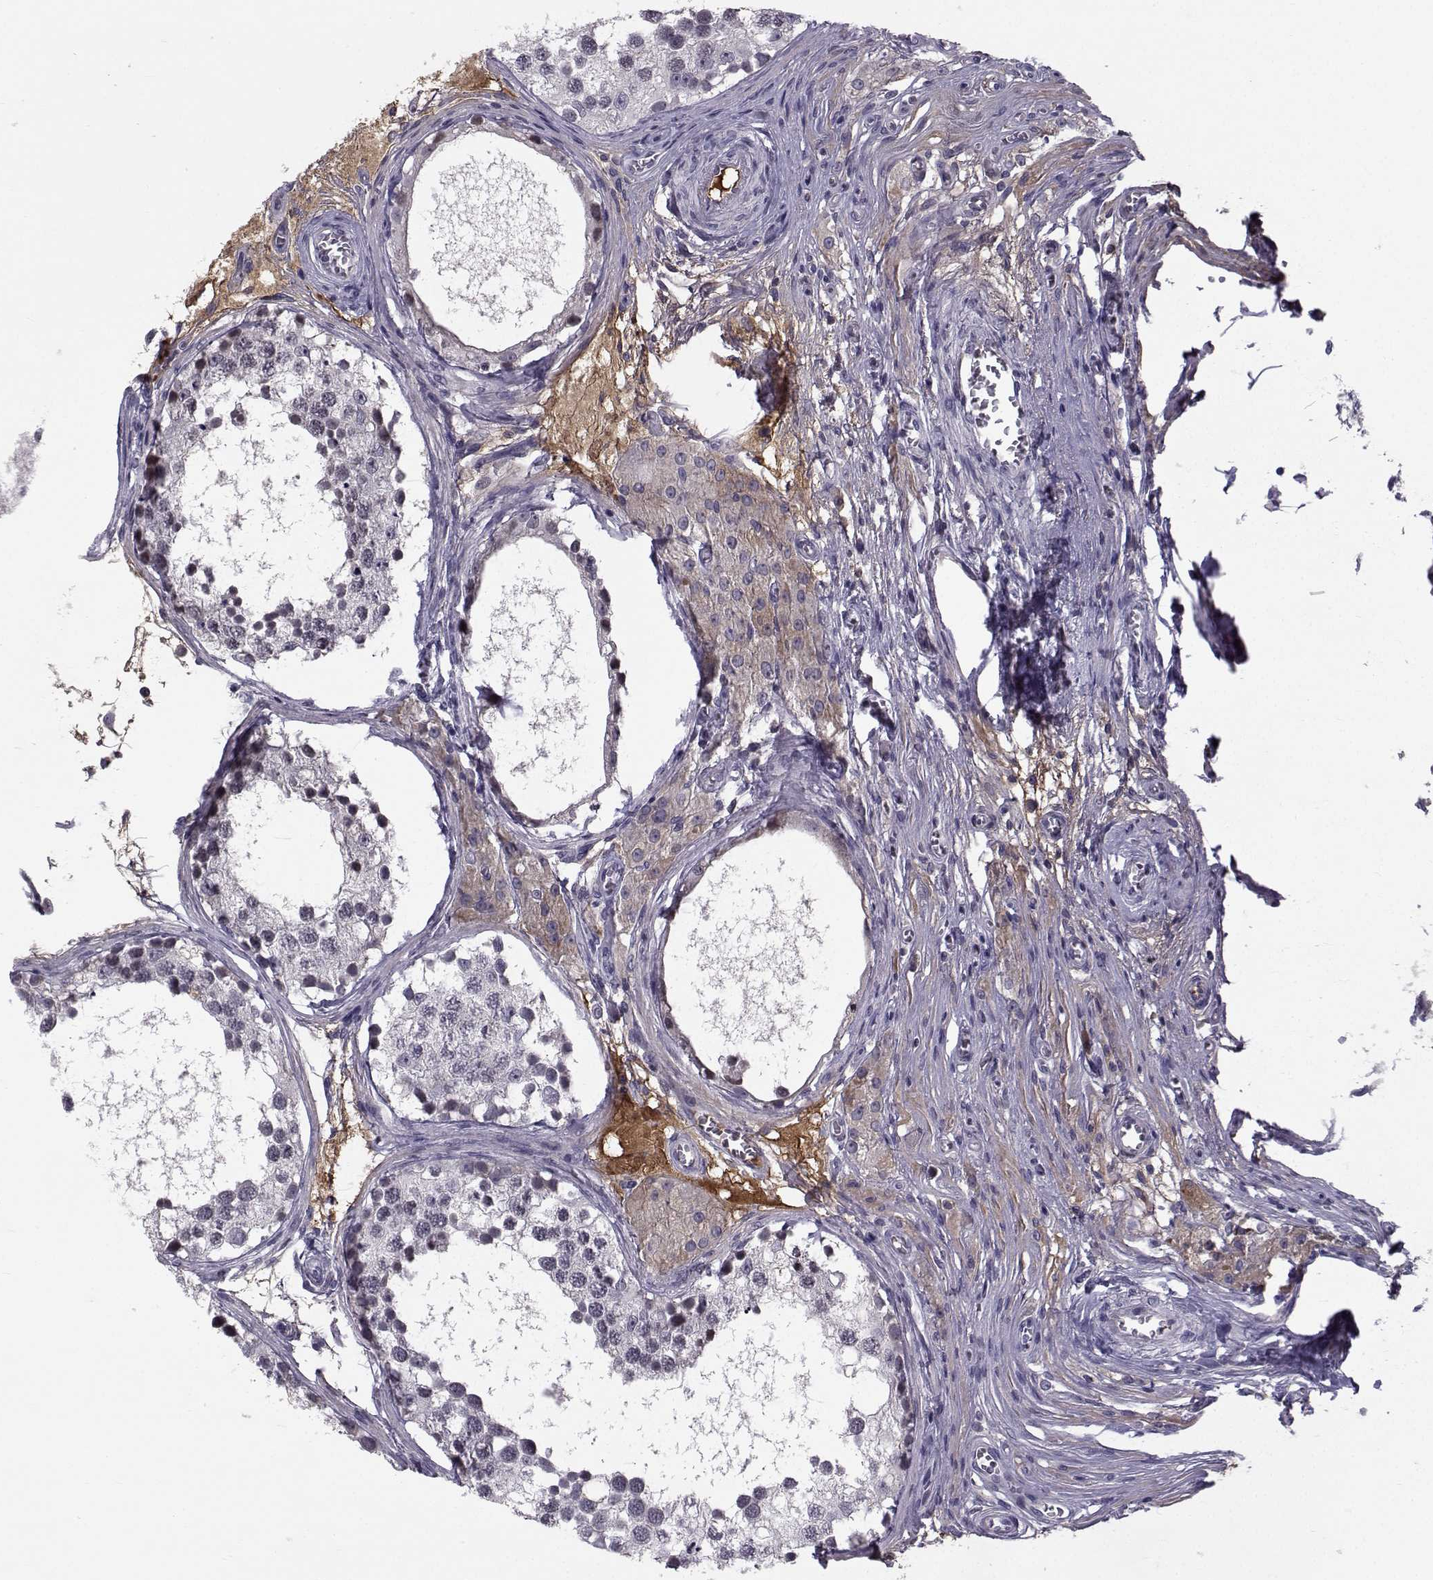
{"staining": {"intensity": "negative", "quantity": "none", "location": "none"}, "tissue": "testis", "cell_type": "Cells in seminiferous ducts", "image_type": "normal", "snomed": [{"axis": "morphology", "description": "Normal tissue, NOS"}, {"axis": "morphology", "description": "Seminoma, NOS"}, {"axis": "topography", "description": "Testis"}], "caption": "This is an IHC image of benign testis. There is no expression in cells in seminiferous ducts.", "gene": "TNFRSF11B", "patient": {"sex": "male", "age": 65}}